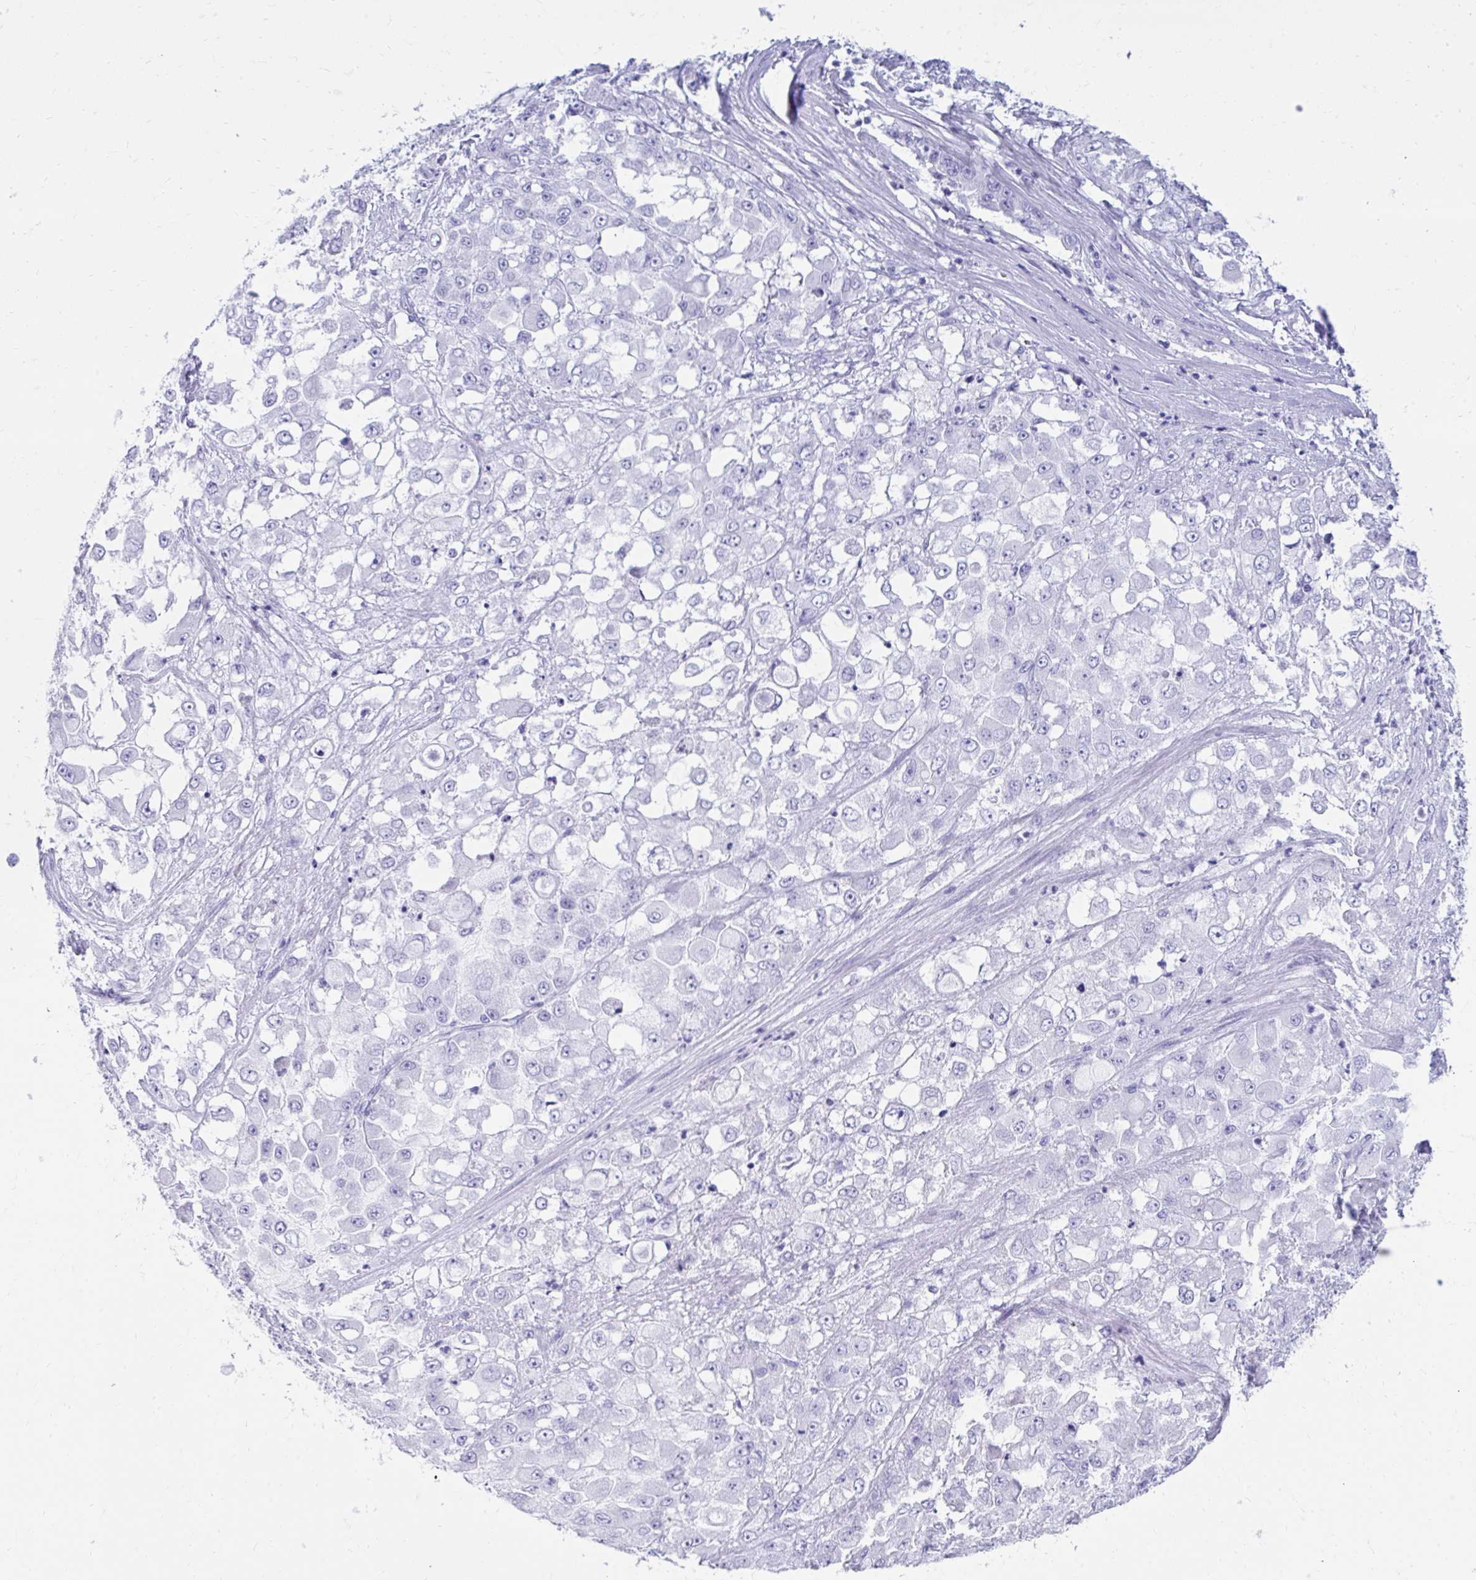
{"staining": {"intensity": "negative", "quantity": "none", "location": "none"}, "tissue": "stomach cancer", "cell_type": "Tumor cells", "image_type": "cancer", "snomed": [{"axis": "morphology", "description": "Adenocarcinoma, NOS"}, {"axis": "topography", "description": "Stomach"}], "caption": "This histopathology image is of stomach cancer stained with immunohistochemistry (IHC) to label a protein in brown with the nuclei are counter-stained blue. There is no staining in tumor cells. (DAB immunohistochemistry visualized using brightfield microscopy, high magnification).", "gene": "SMIM9", "patient": {"sex": "female", "age": 76}}